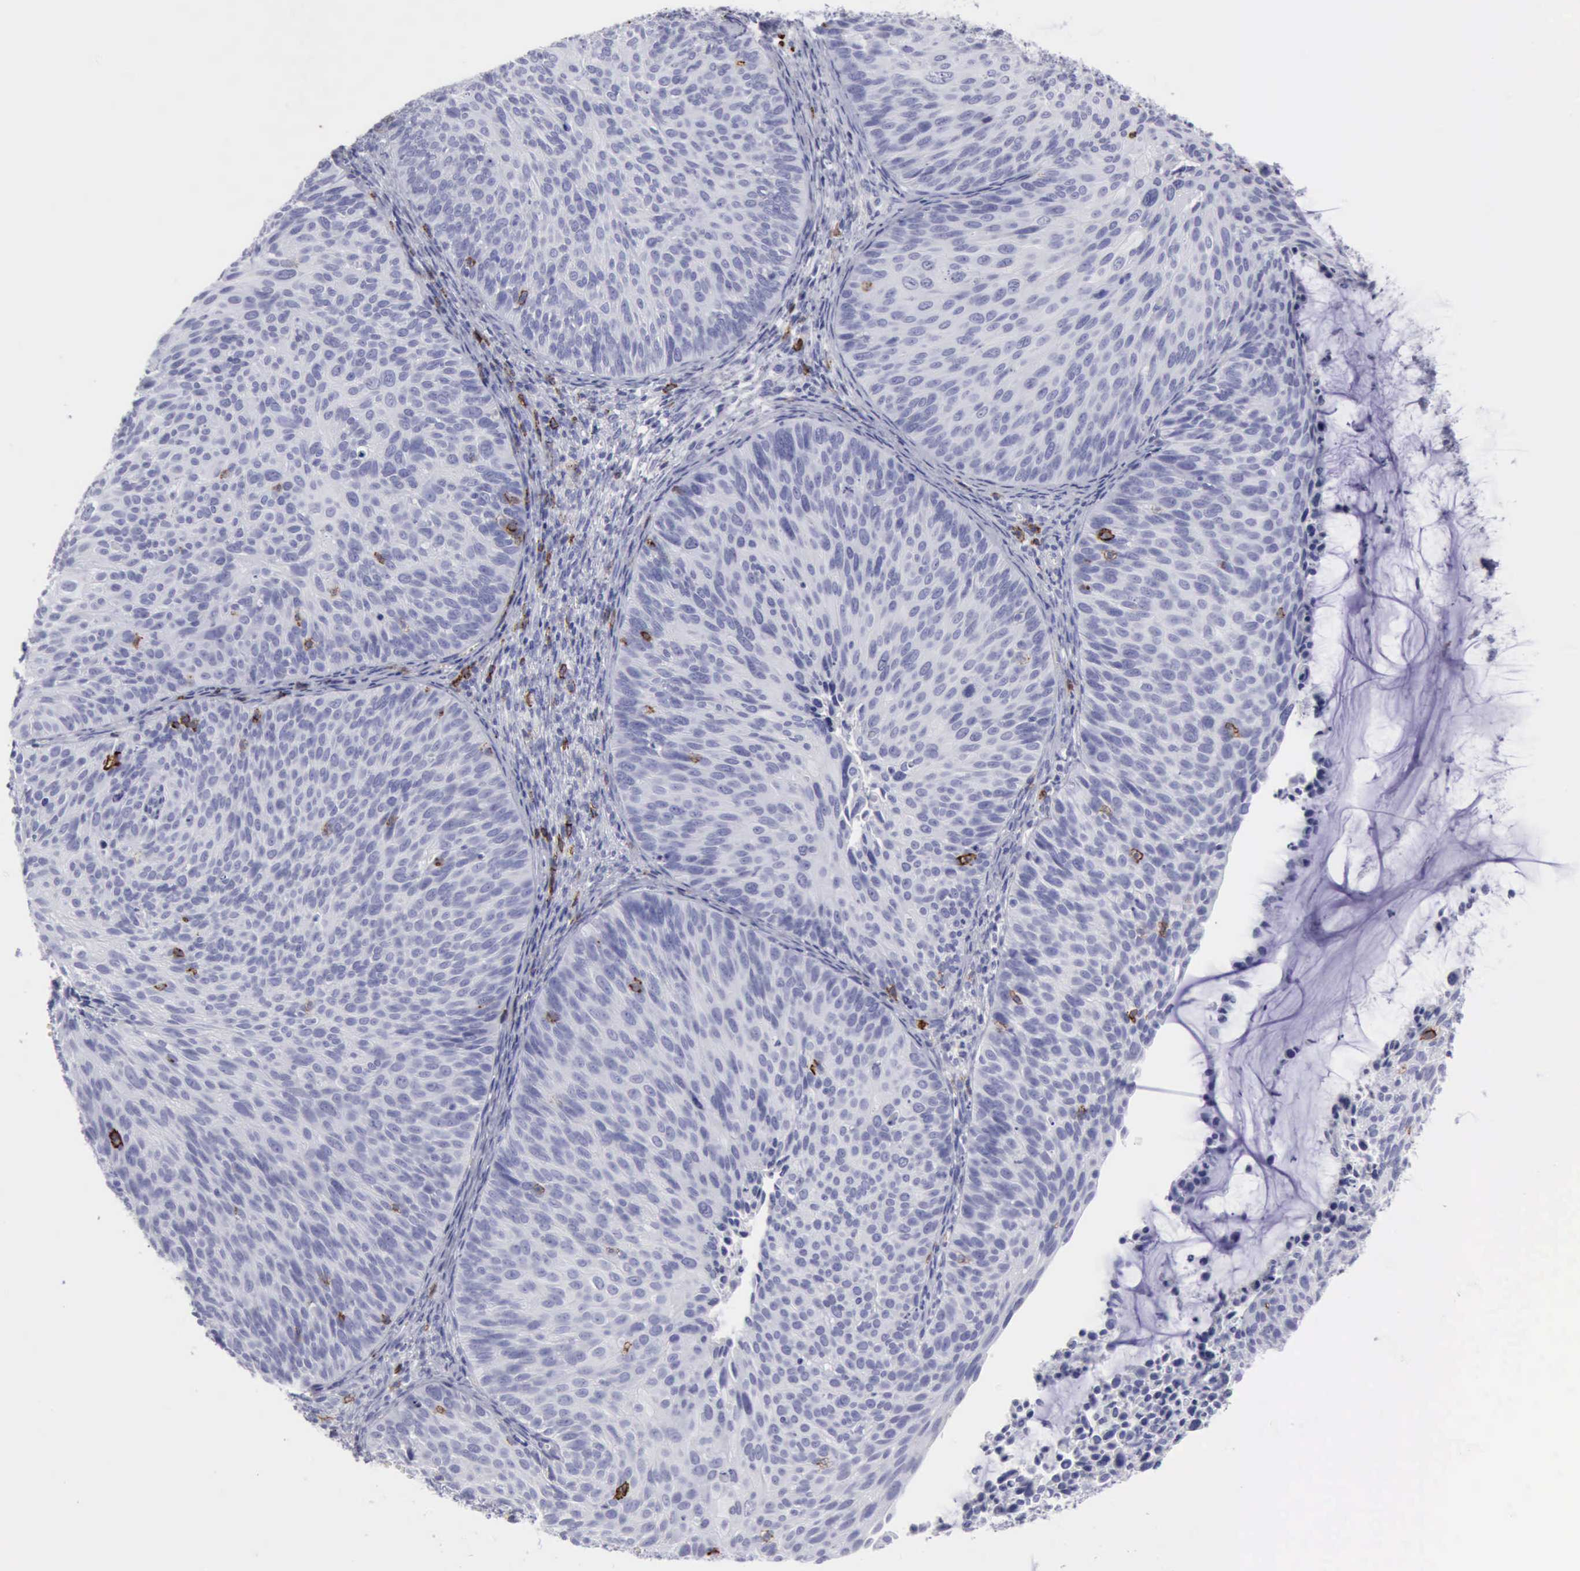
{"staining": {"intensity": "moderate", "quantity": "<25%", "location": "nuclear"}, "tissue": "cervical cancer", "cell_type": "Tumor cells", "image_type": "cancer", "snomed": [{"axis": "morphology", "description": "Squamous cell carcinoma, NOS"}, {"axis": "topography", "description": "Cervix"}], "caption": "Moderate nuclear positivity is present in approximately <25% of tumor cells in cervical squamous cell carcinoma. (IHC, brightfield microscopy, high magnification).", "gene": "NCAM1", "patient": {"sex": "female", "age": 36}}